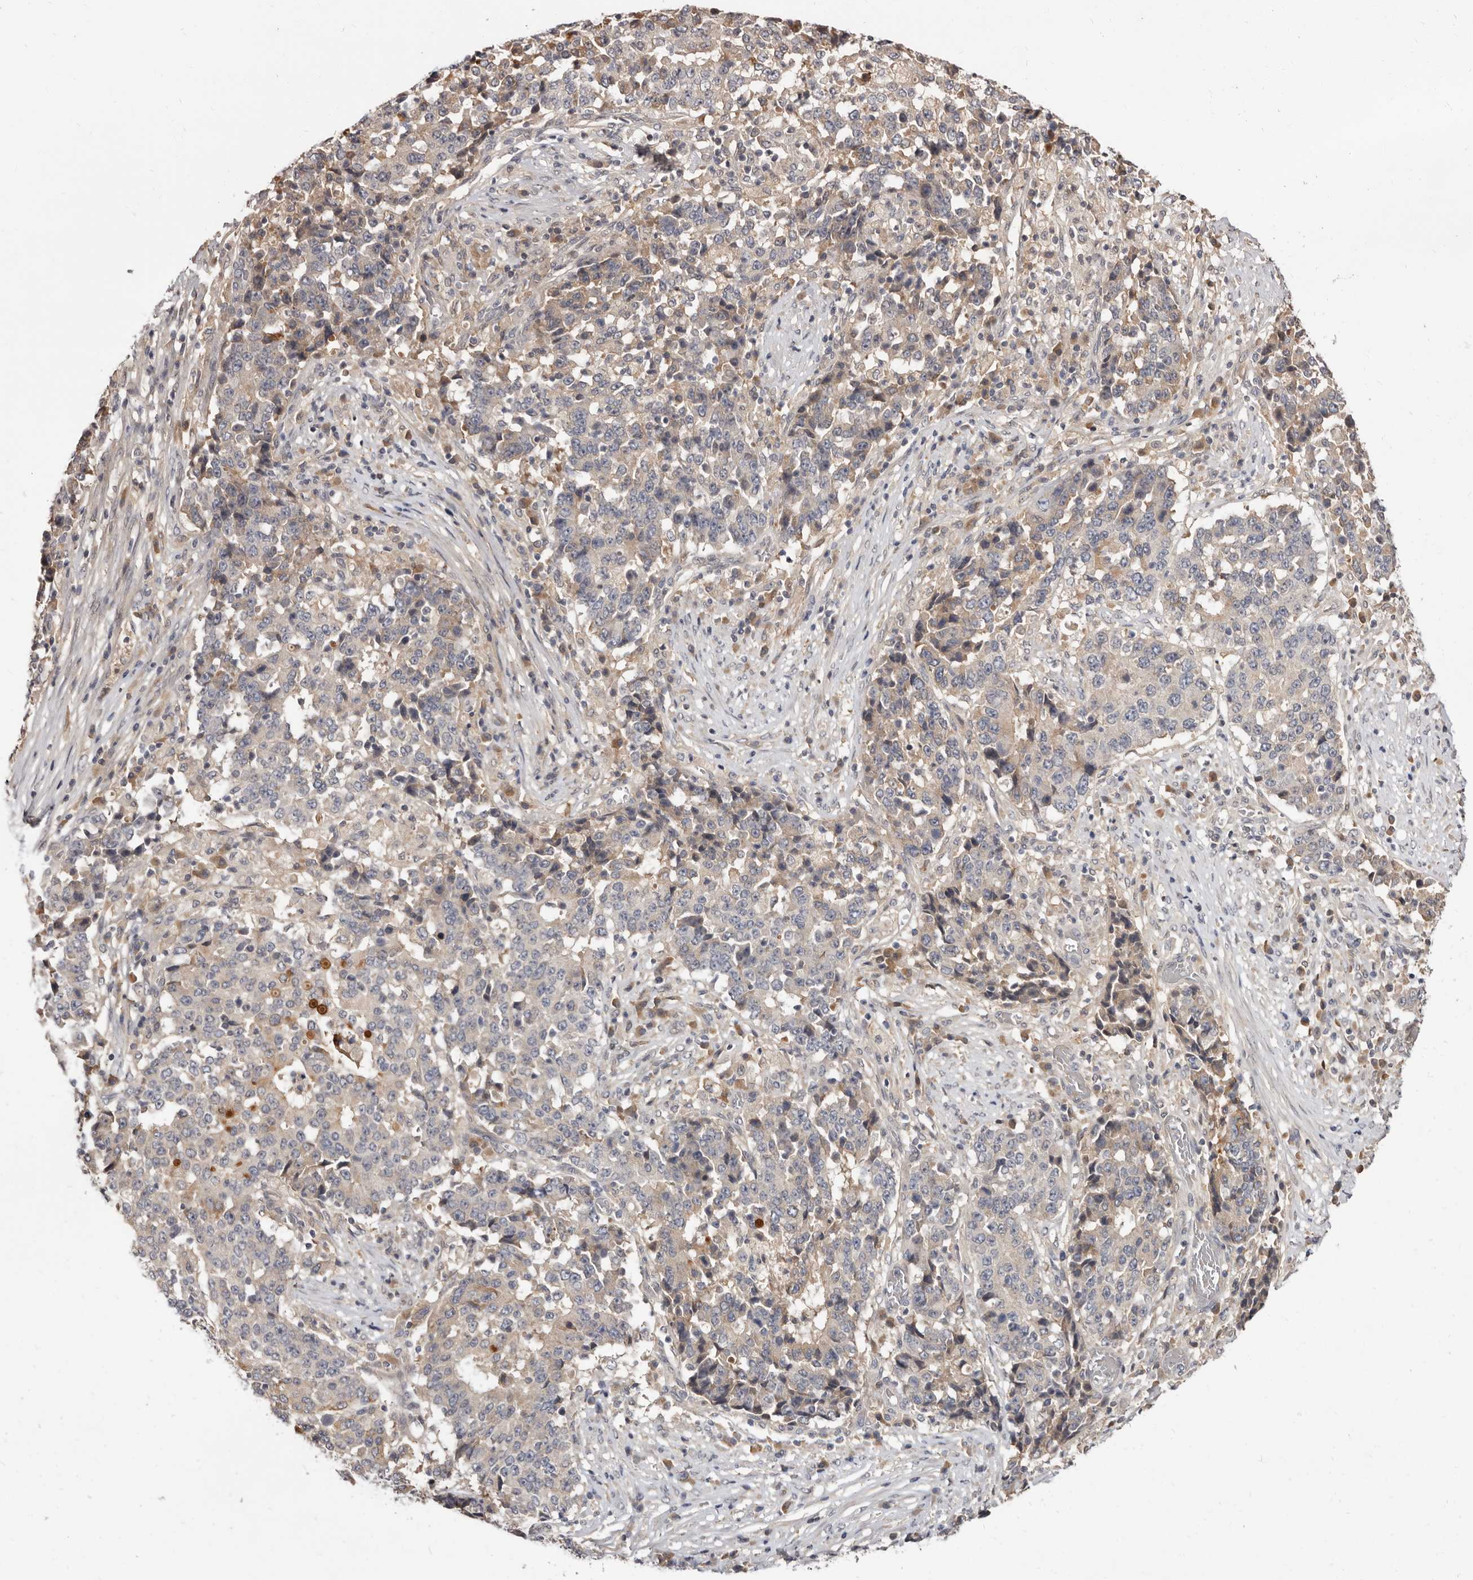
{"staining": {"intensity": "weak", "quantity": "<25%", "location": "cytoplasmic/membranous"}, "tissue": "stomach cancer", "cell_type": "Tumor cells", "image_type": "cancer", "snomed": [{"axis": "morphology", "description": "Adenocarcinoma, NOS"}, {"axis": "topography", "description": "Stomach"}], "caption": "The IHC histopathology image has no significant positivity in tumor cells of stomach adenocarcinoma tissue.", "gene": "INAVA", "patient": {"sex": "male", "age": 59}}